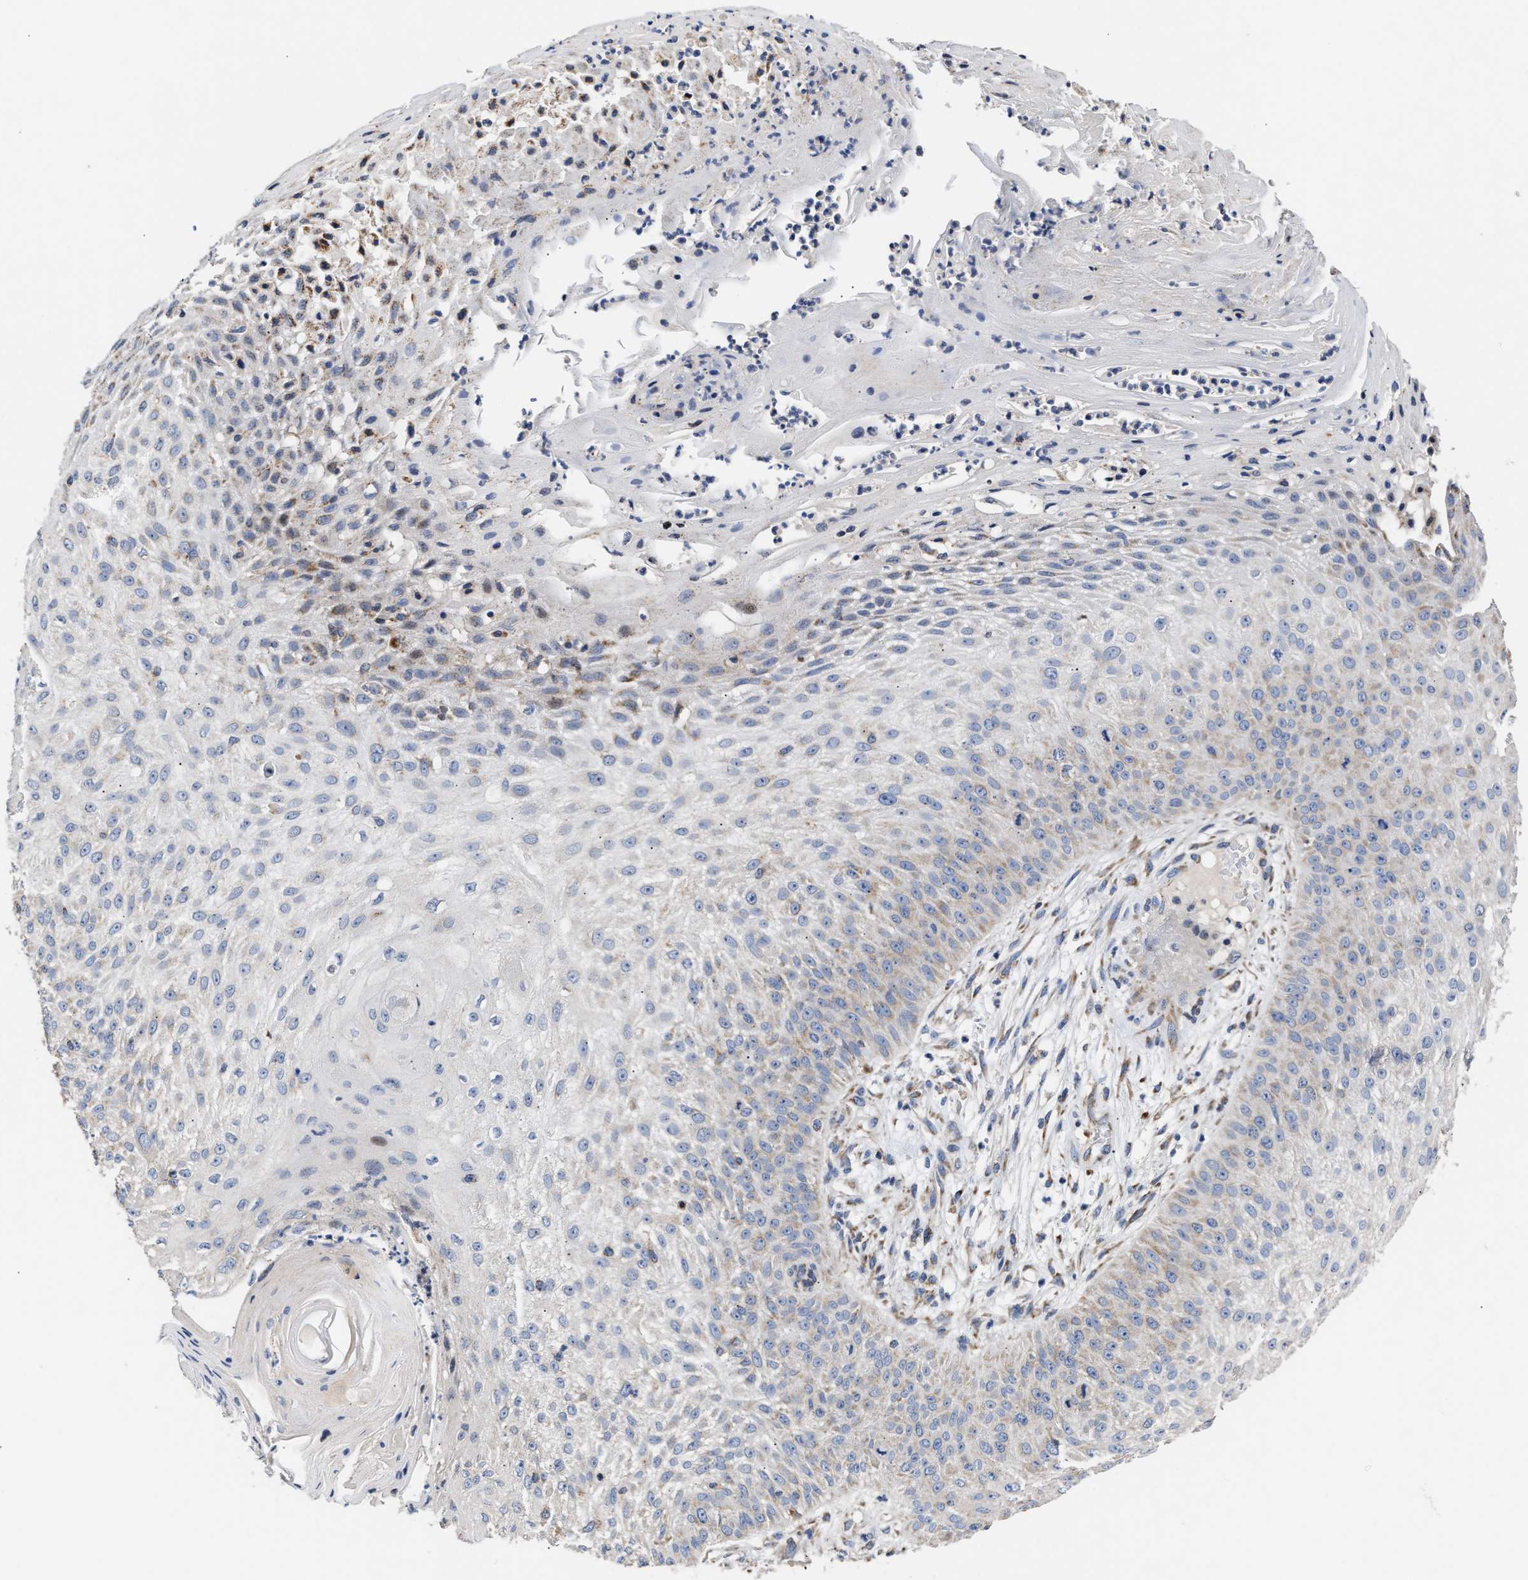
{"staining": {"intensity": "negative", "quantity": "none", "location": "none"}, "tissue": "skin cancer", "cell_type": "Tumor cells", "image_type": "cancer", "snomed": [{"axis": "morphology", "description": "Squamous cell carcinoma, NOS"}, {"axis": "topography", "description": "Skin"}], "caption": "Immunohistochemistry (IHC) of human skin cancer (squamous cell carcinoma) exhibits no expression in tumor cells.", "gene": "MALSU1", "patient": {"sex": "female", "age": 80}}